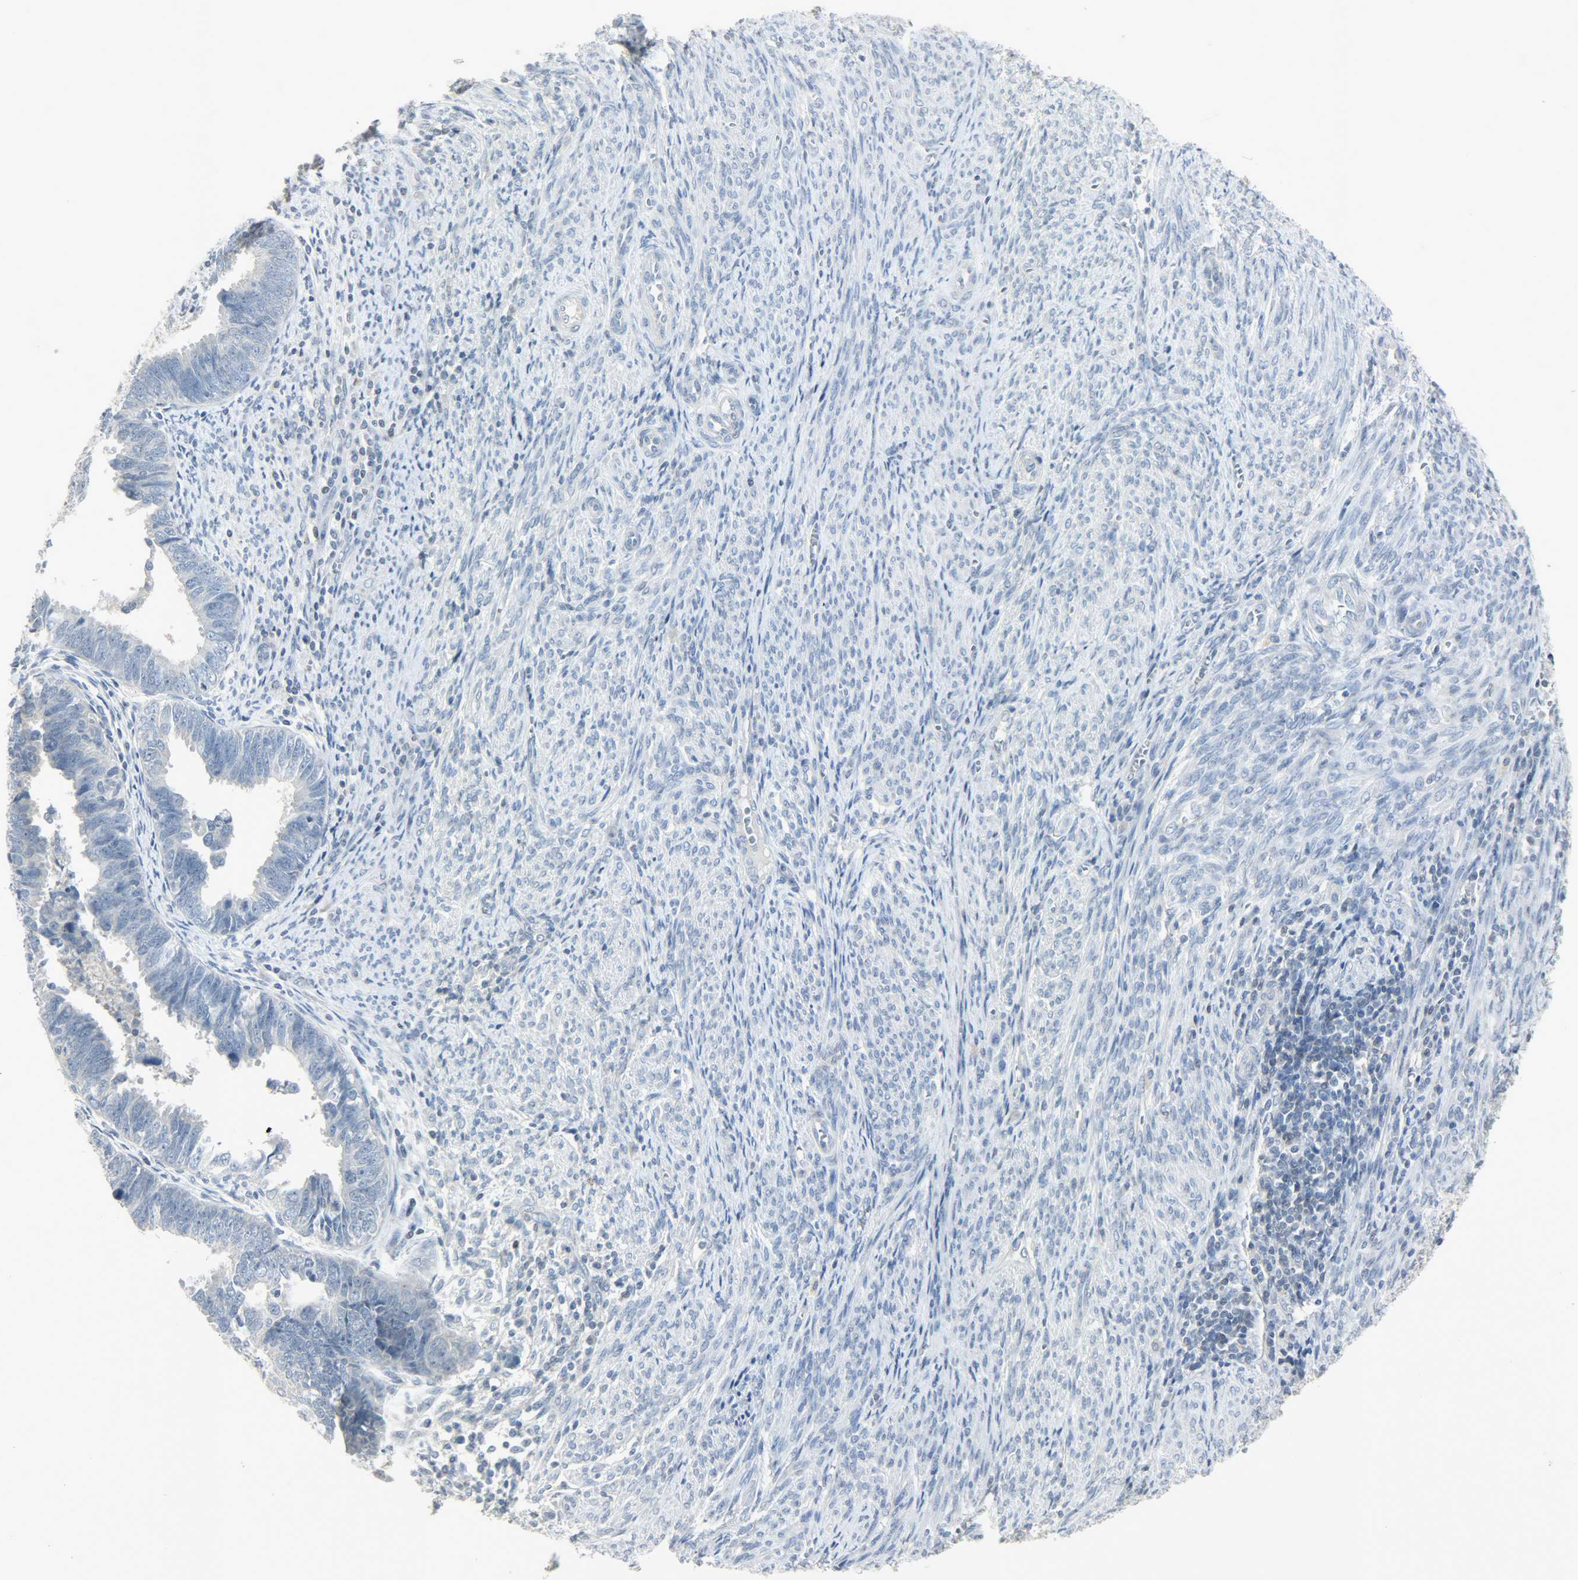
{"staining": {"intensity": "negative", "quantity": "none", "location": "none"}, "tissue": "endometrial cancer", "cell_type": "Tumor cells", "image_type": "cancer", "snomed": [{"axis": "morphology", "description": "Adenocarcinoma, NOS"}, {"axis": "topography", "description": "Endometrium"}], "caption": "Adenocarcinoma (endometrial) stained for a protein using immunohistochemistry (IHC) exhibits no expression tumor cells.", "gene": "CAMK4", "patient": {"sex": "female", "age": 75}}